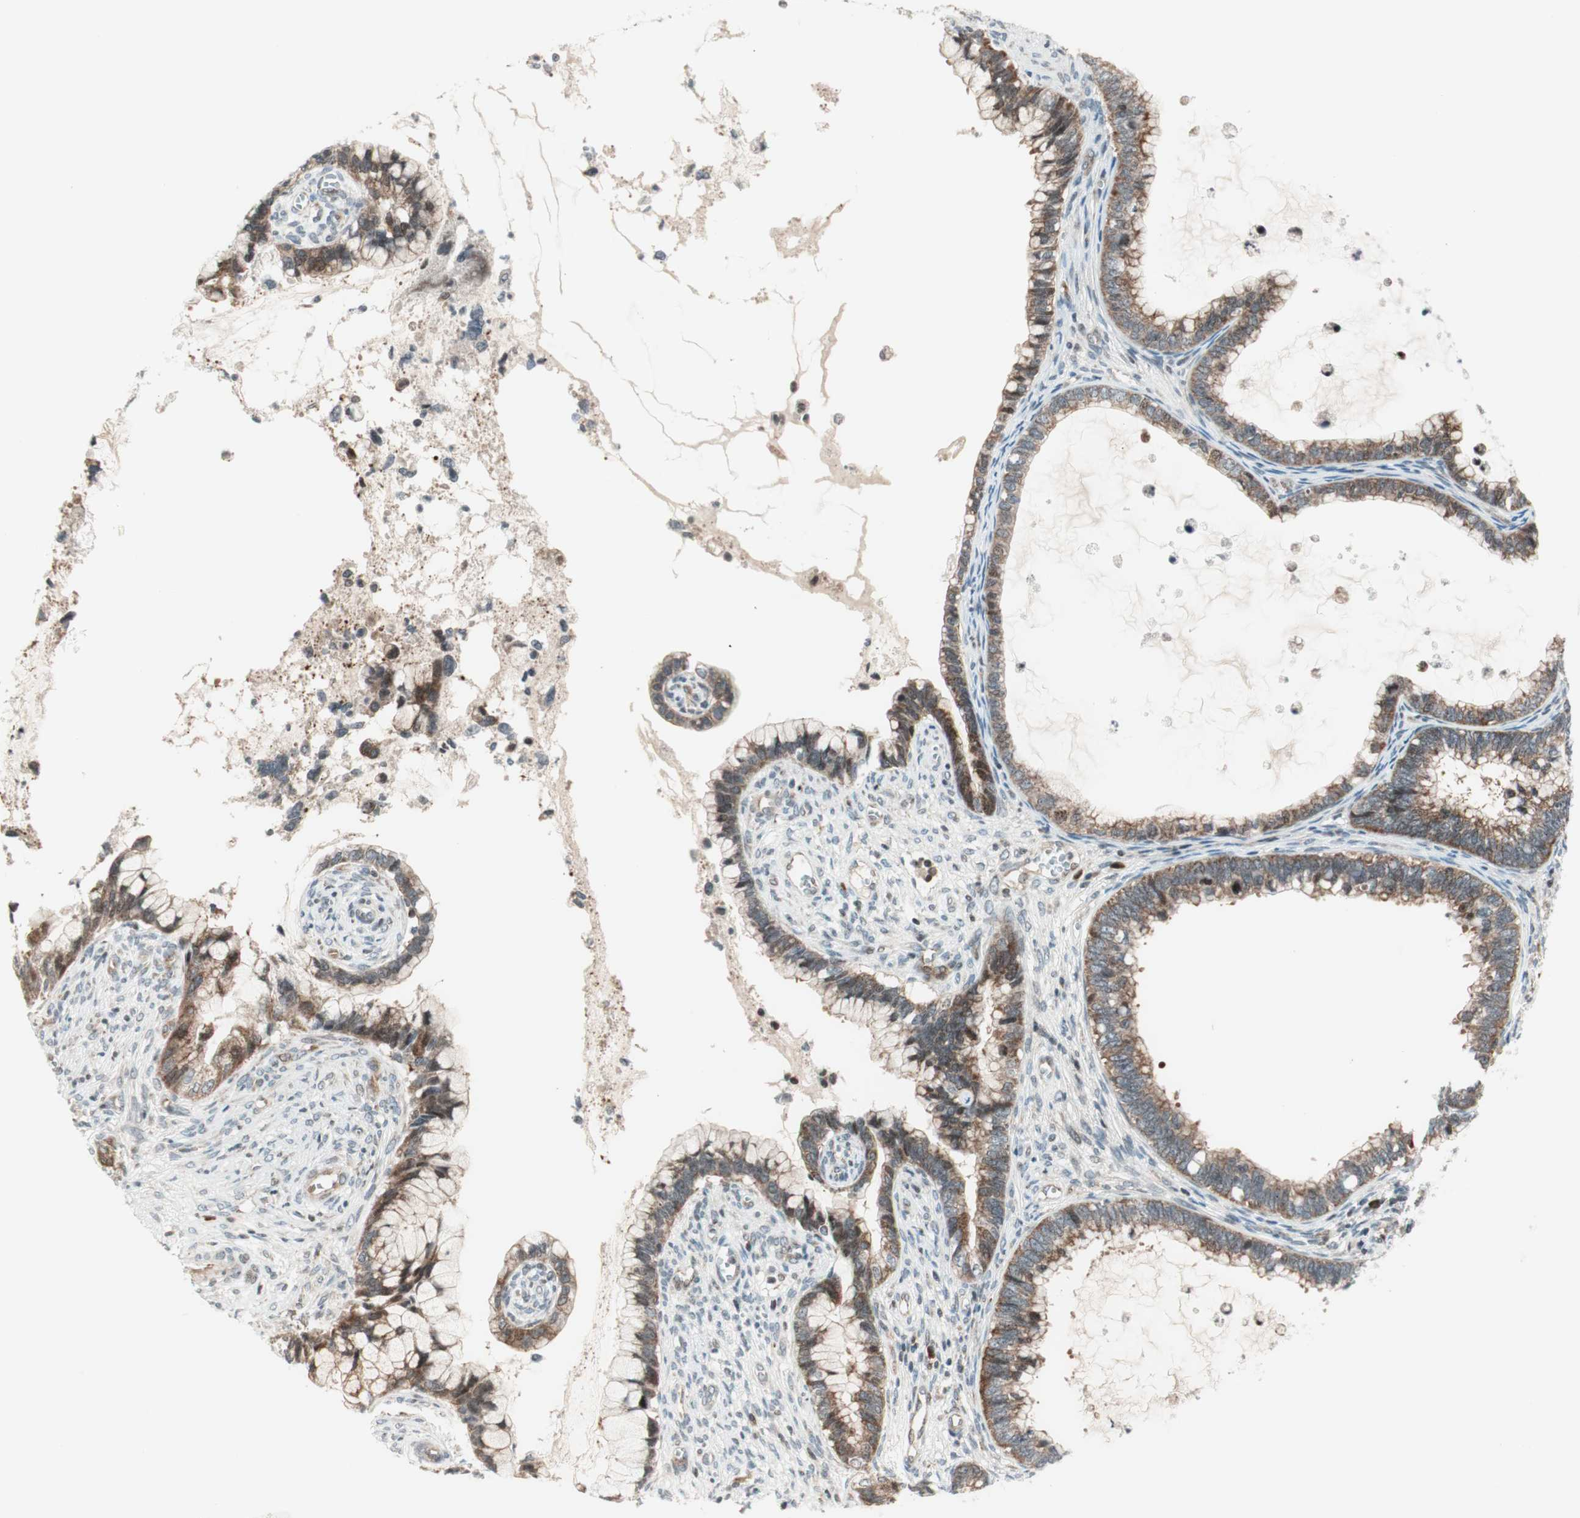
{"staining": {"intensity": "moderate", "quantity": ">75%", "location": "cytoplasmic/membranous"}, "tissue": "cervical cancer", "cell_type": "Tumor cells", "image_type": "cancer", "snomed": [{"axis": "morphology", "description": "Adenocarcinoma, NOS"}, {"axis": "topography", "description": "Cervix"}], "caption": "An image of human adenocarcinoma (cervical) stained for a protein exhibits moderate cytoplasmic/membranous brown staining in tumor cells. The staining was performed using DAB, with brown indicating positive protein expression. Nuclei are stained blue with hematoxylin.", "gene": "TPT1", "patient": {"sex": "female", "age": 44}}